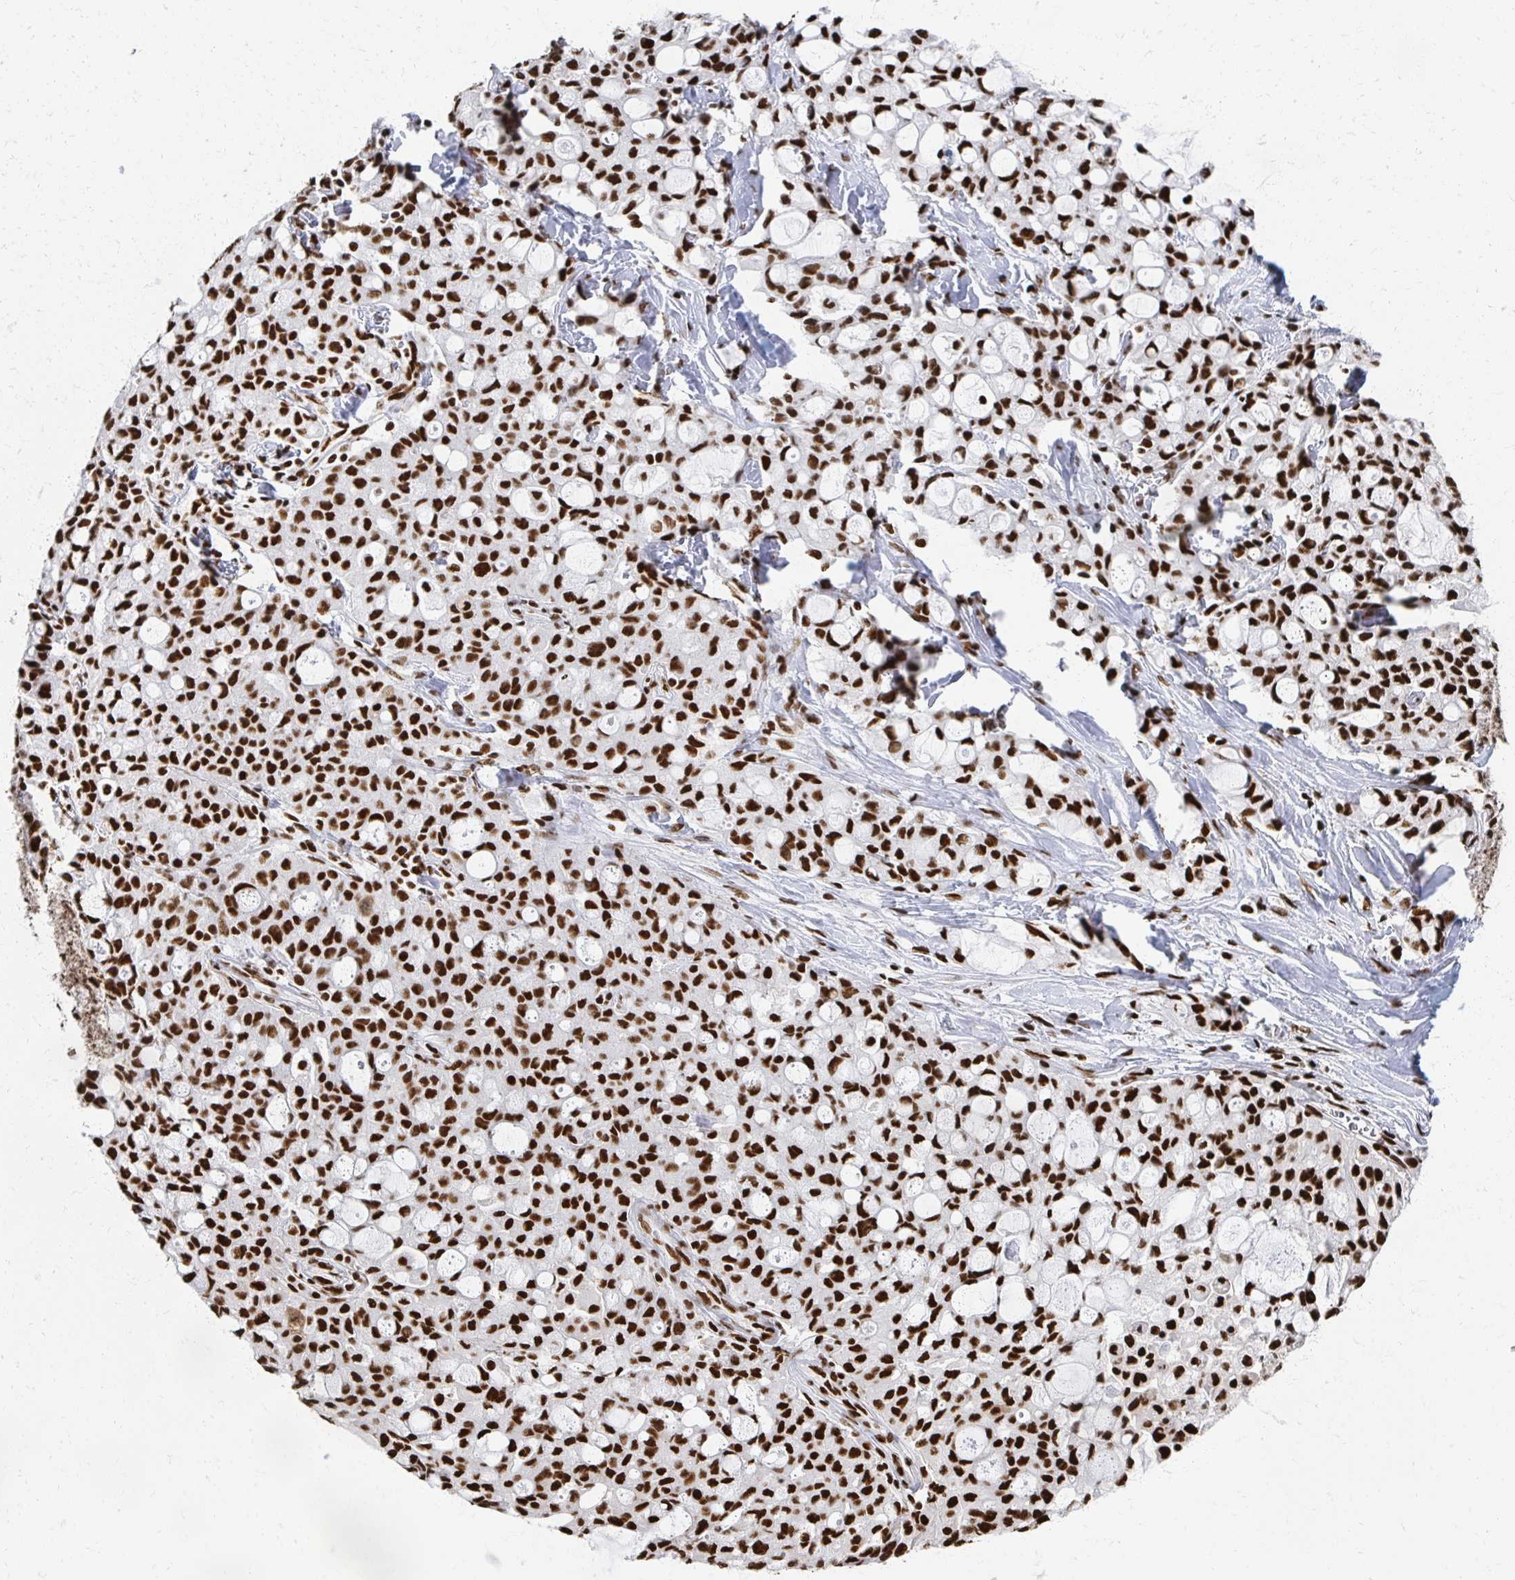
{"staining": {"intensity": "strong", "quantity": ">75%", "location": "nuclear"}, "tissue": "lung cancer", "cell_type": "Tumor cells", "image_type": "cancer", "snomed": [{"axis": "morphology", "description": "Adenocarcinoma, NOS"}, {"axis": "topography", "description": "Lung"}], "caption": "Immunohistochemical staining of lung adenocarcinoma exhibits high levels of strong nuclear expression in approximately >75% of tumor cells.", "gene": "RBBP7", "patient": {"sex": "female", "age": 44}}